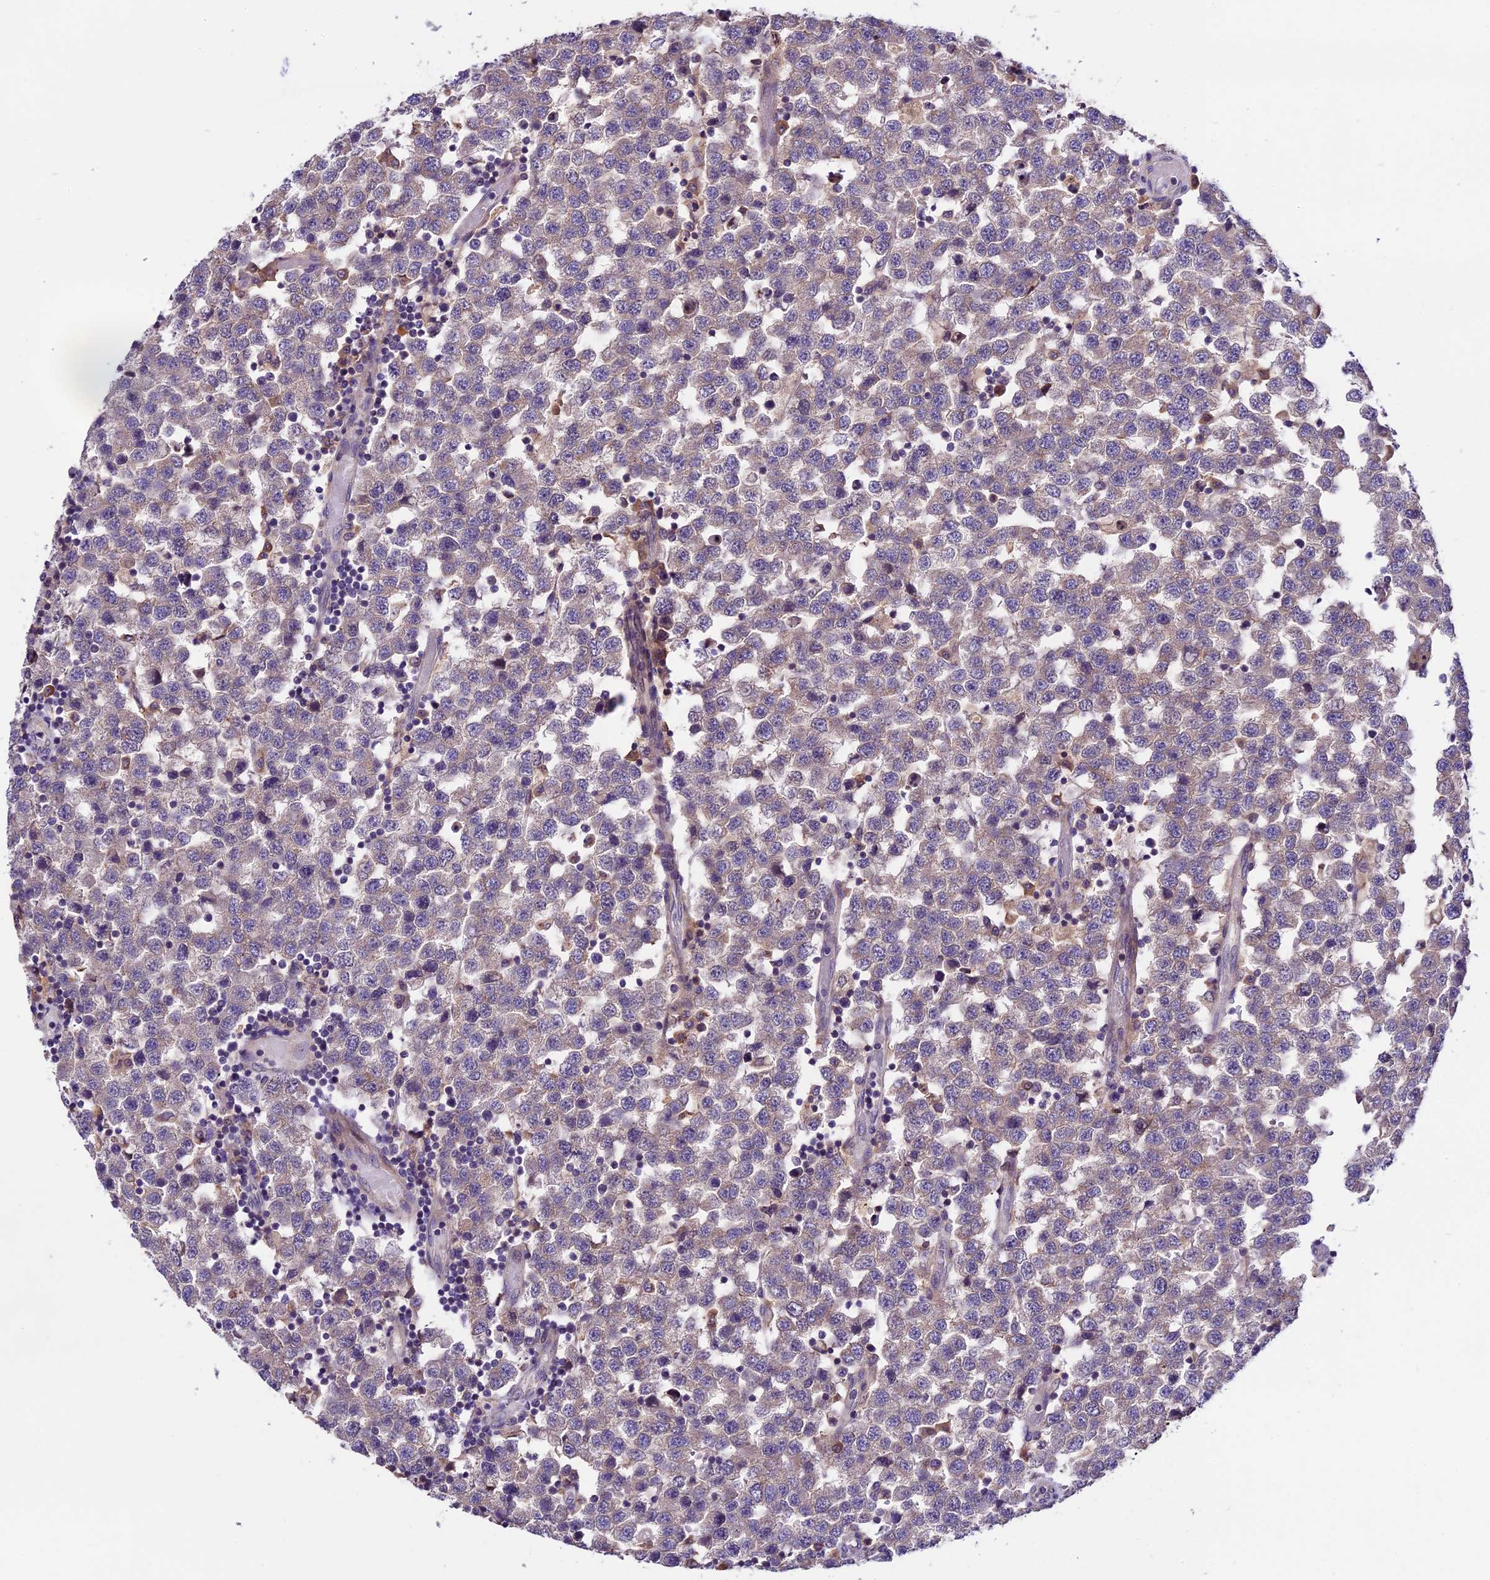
{"staining": {"intensity": "weak", "quantity": "<25%", "location": "cytoplasmic/membranous"}, "tissue": "testis cancer", "cell_type": "Tumor cells", "image_type": "cancer", "snomed": [{"axis": "morphology", "description": "Seminoma, NOS"}, {"axis": "topography", "description": "Testis"}], "caption": "This is a image of IHC staining of testis cancer (seminoma), which shows no staining in tumor cells.", "gene": "ABCC10", "patient": {"sex": "male", "age": 34}}